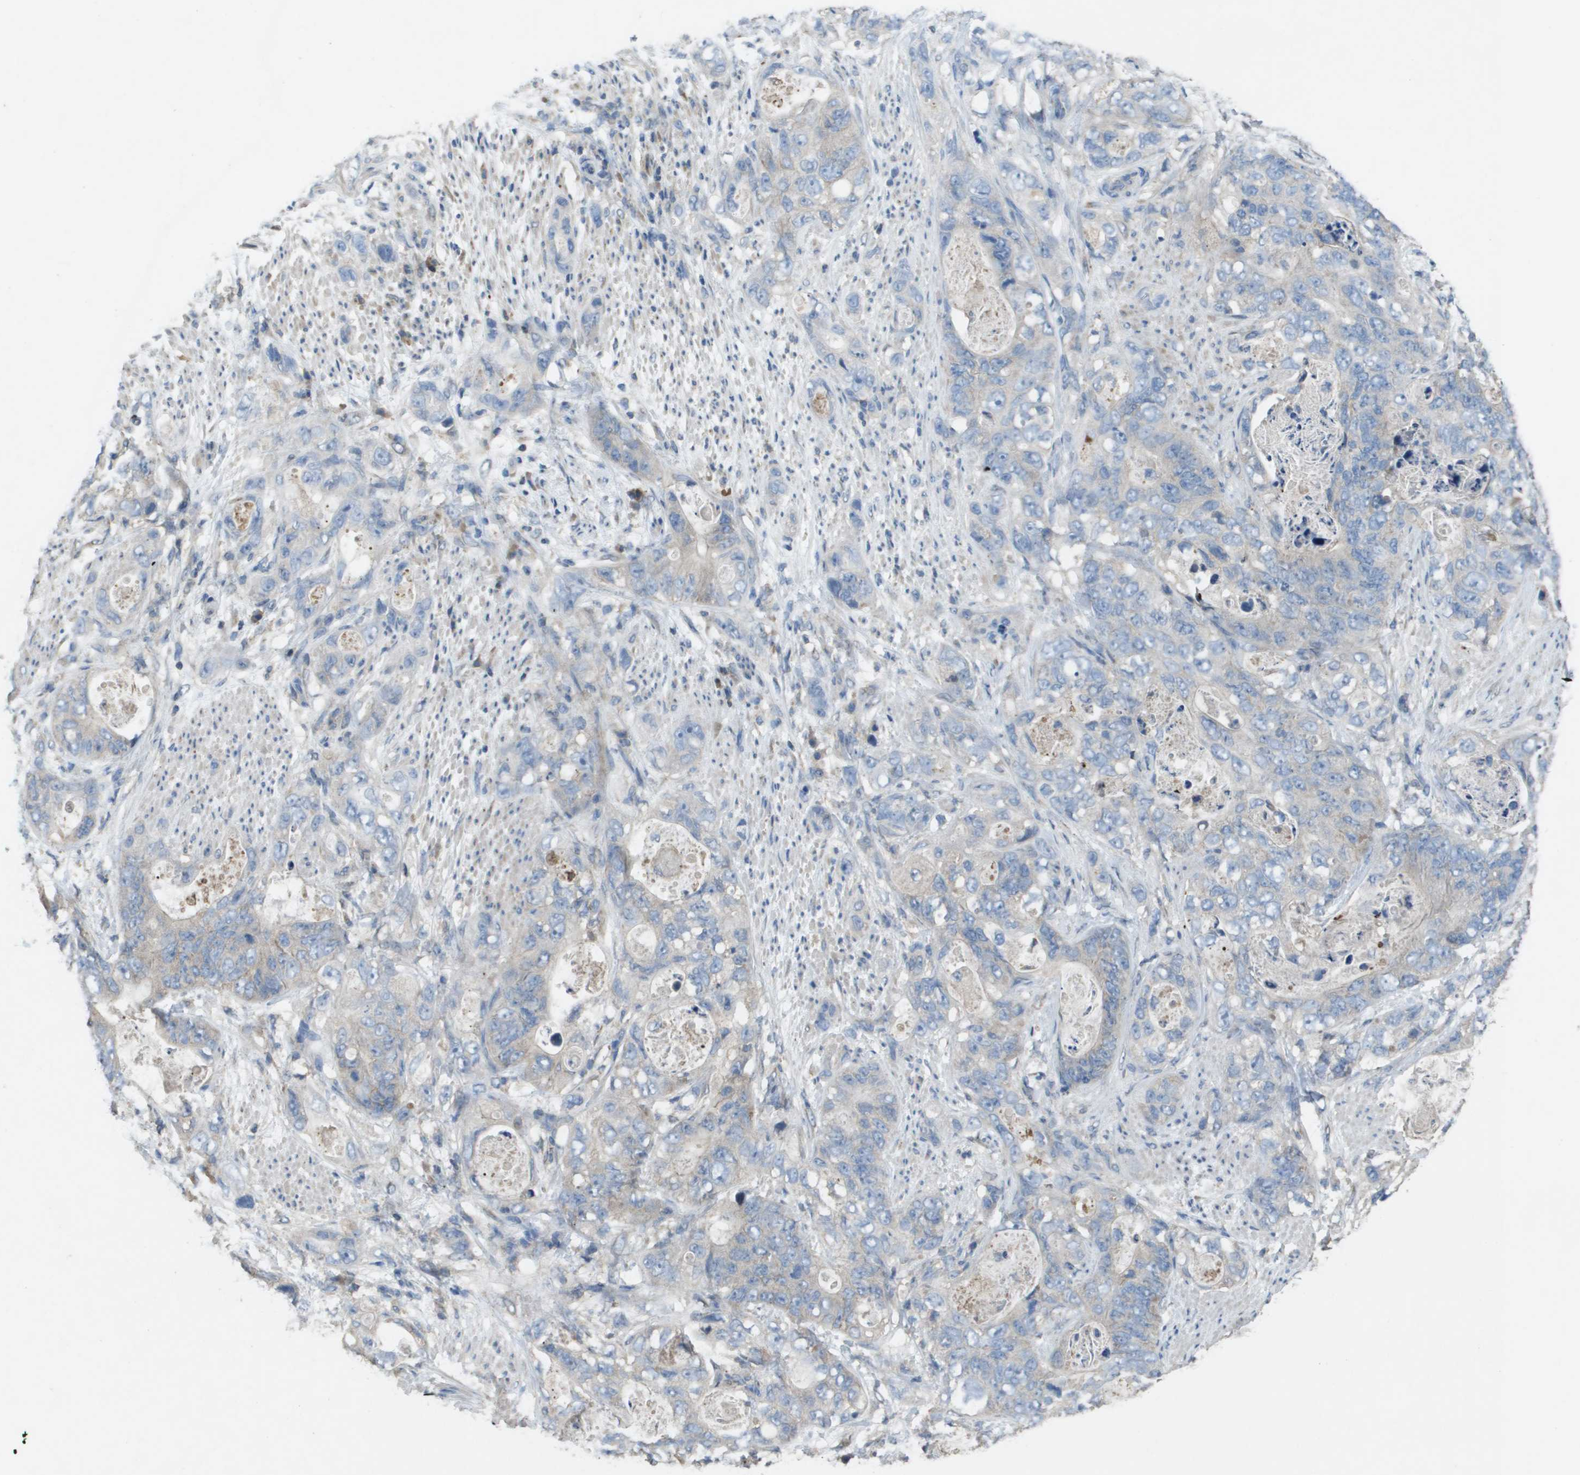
{"staining": {"intensity": "negative", "quantity": "none", "location": "none"}, "tissue": "stomach cancer", "cell_type": "Tumor cells", "image_type": "cancer", "snomed": [{"axis": "morphology", "description": "Adenocarcinoma, NOS"}, {"axis": "topography", "description": "Stomach"}], "caption": "High magnification brightfield microscopy of stomach cancer stained with DAB (brown) and counterstained with hematoxylin (blue): tumor cells show no significant expression.", "gene": "CLCA4", "patient": {"sex": "female", "age": 89}}